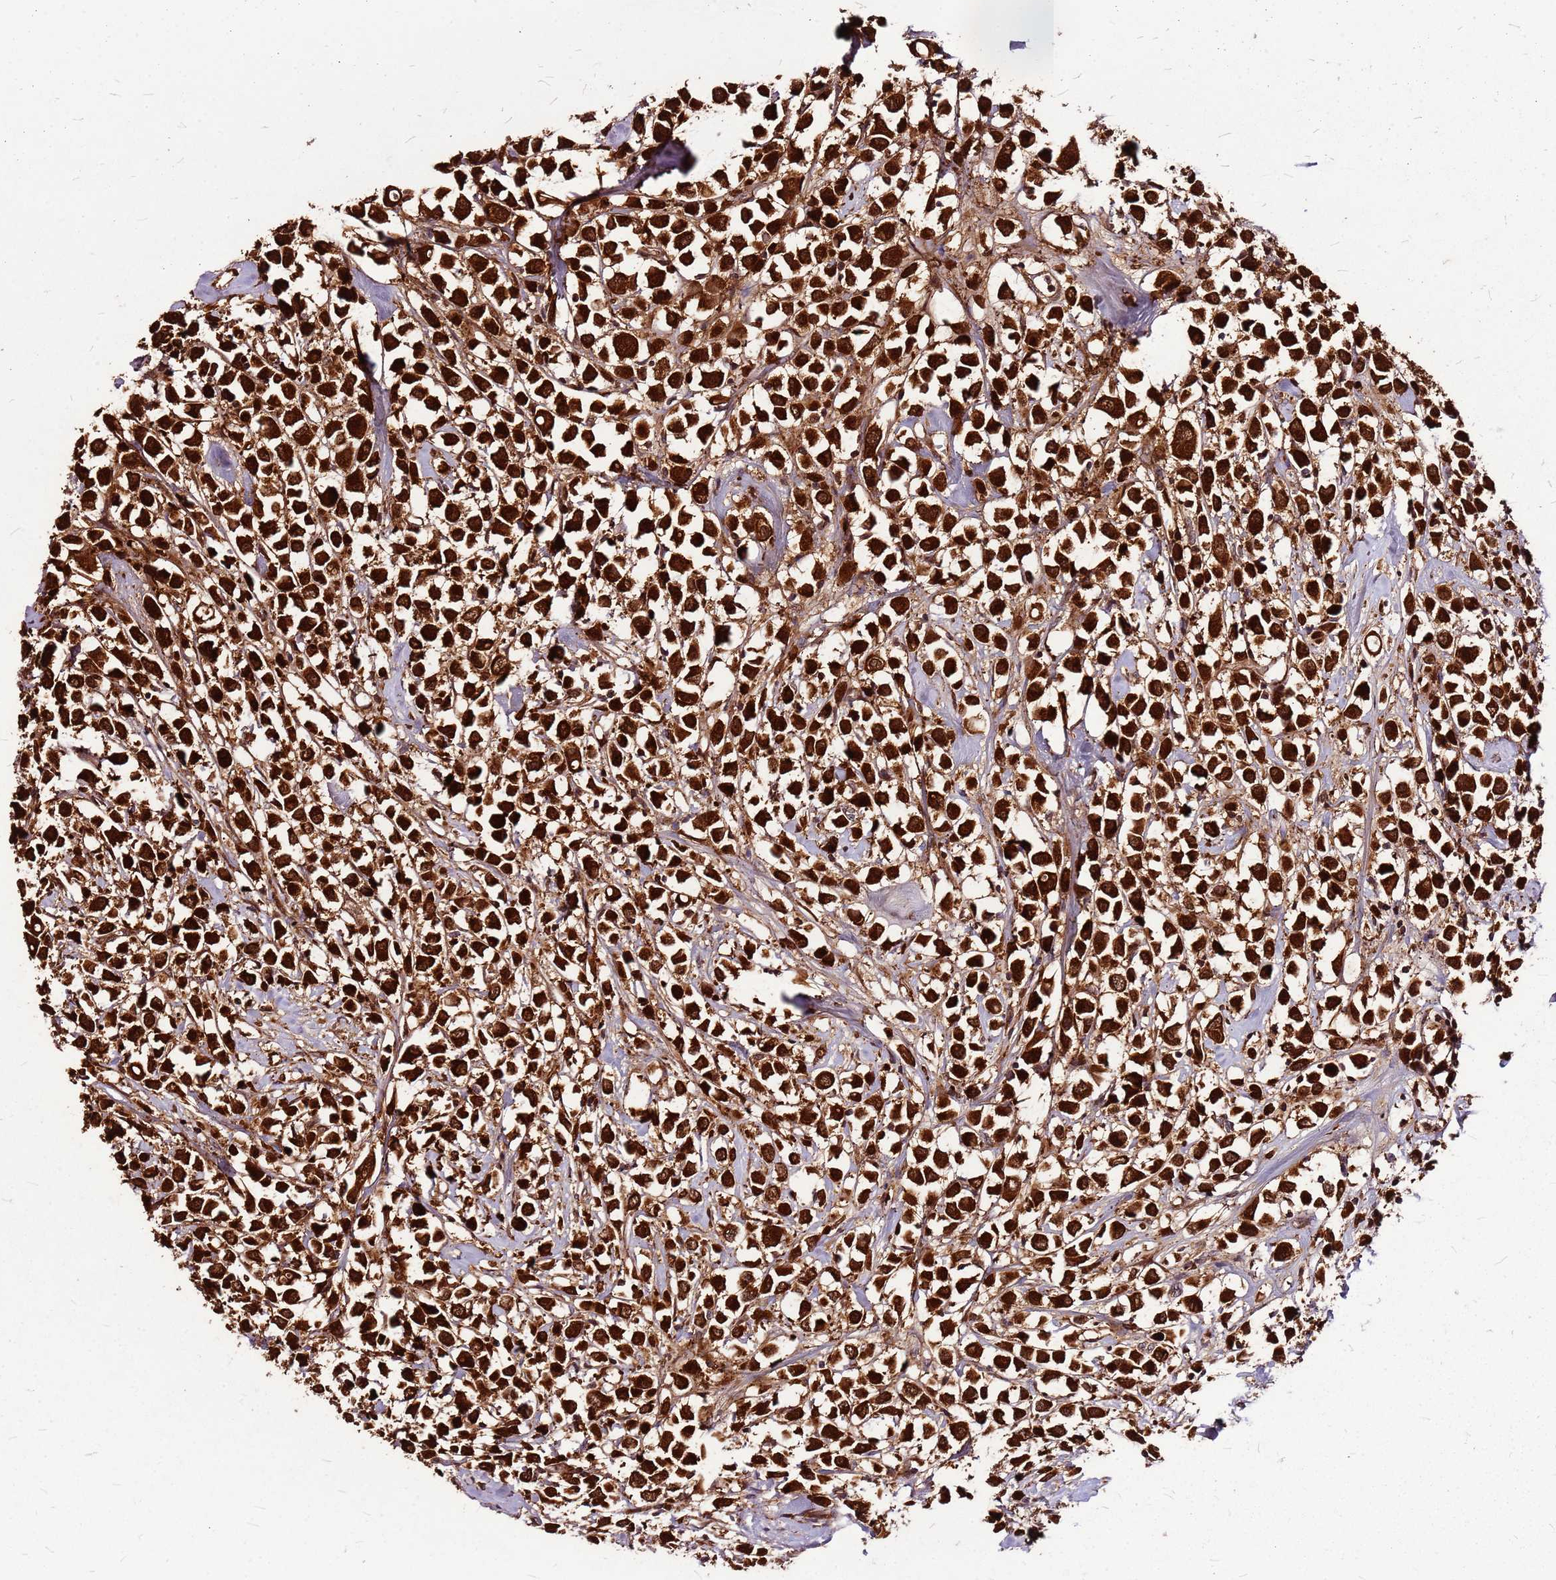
{"staining": {"intensity": "strong", "quantity": ">75%", "location": "cytoplasmic/membranous"}, "tissue": "breast cancer", "cell_type": "Tumor cells", "image_type": "cancer", "snomed": [{"axis": "morphology", "description": "Duct carcinoma"}, {"axis": "topography", "description": "Breast"}], "caption": "IHC image of human infiltrating ductal carcinoma (breast) stained for a protein (brown), which displays high levels of strong cytoplasmic/membranous staining in about >75% of tumor cells.", "gene": "LYPLAL1", "patient": {"sex": "female", "age": 61}}